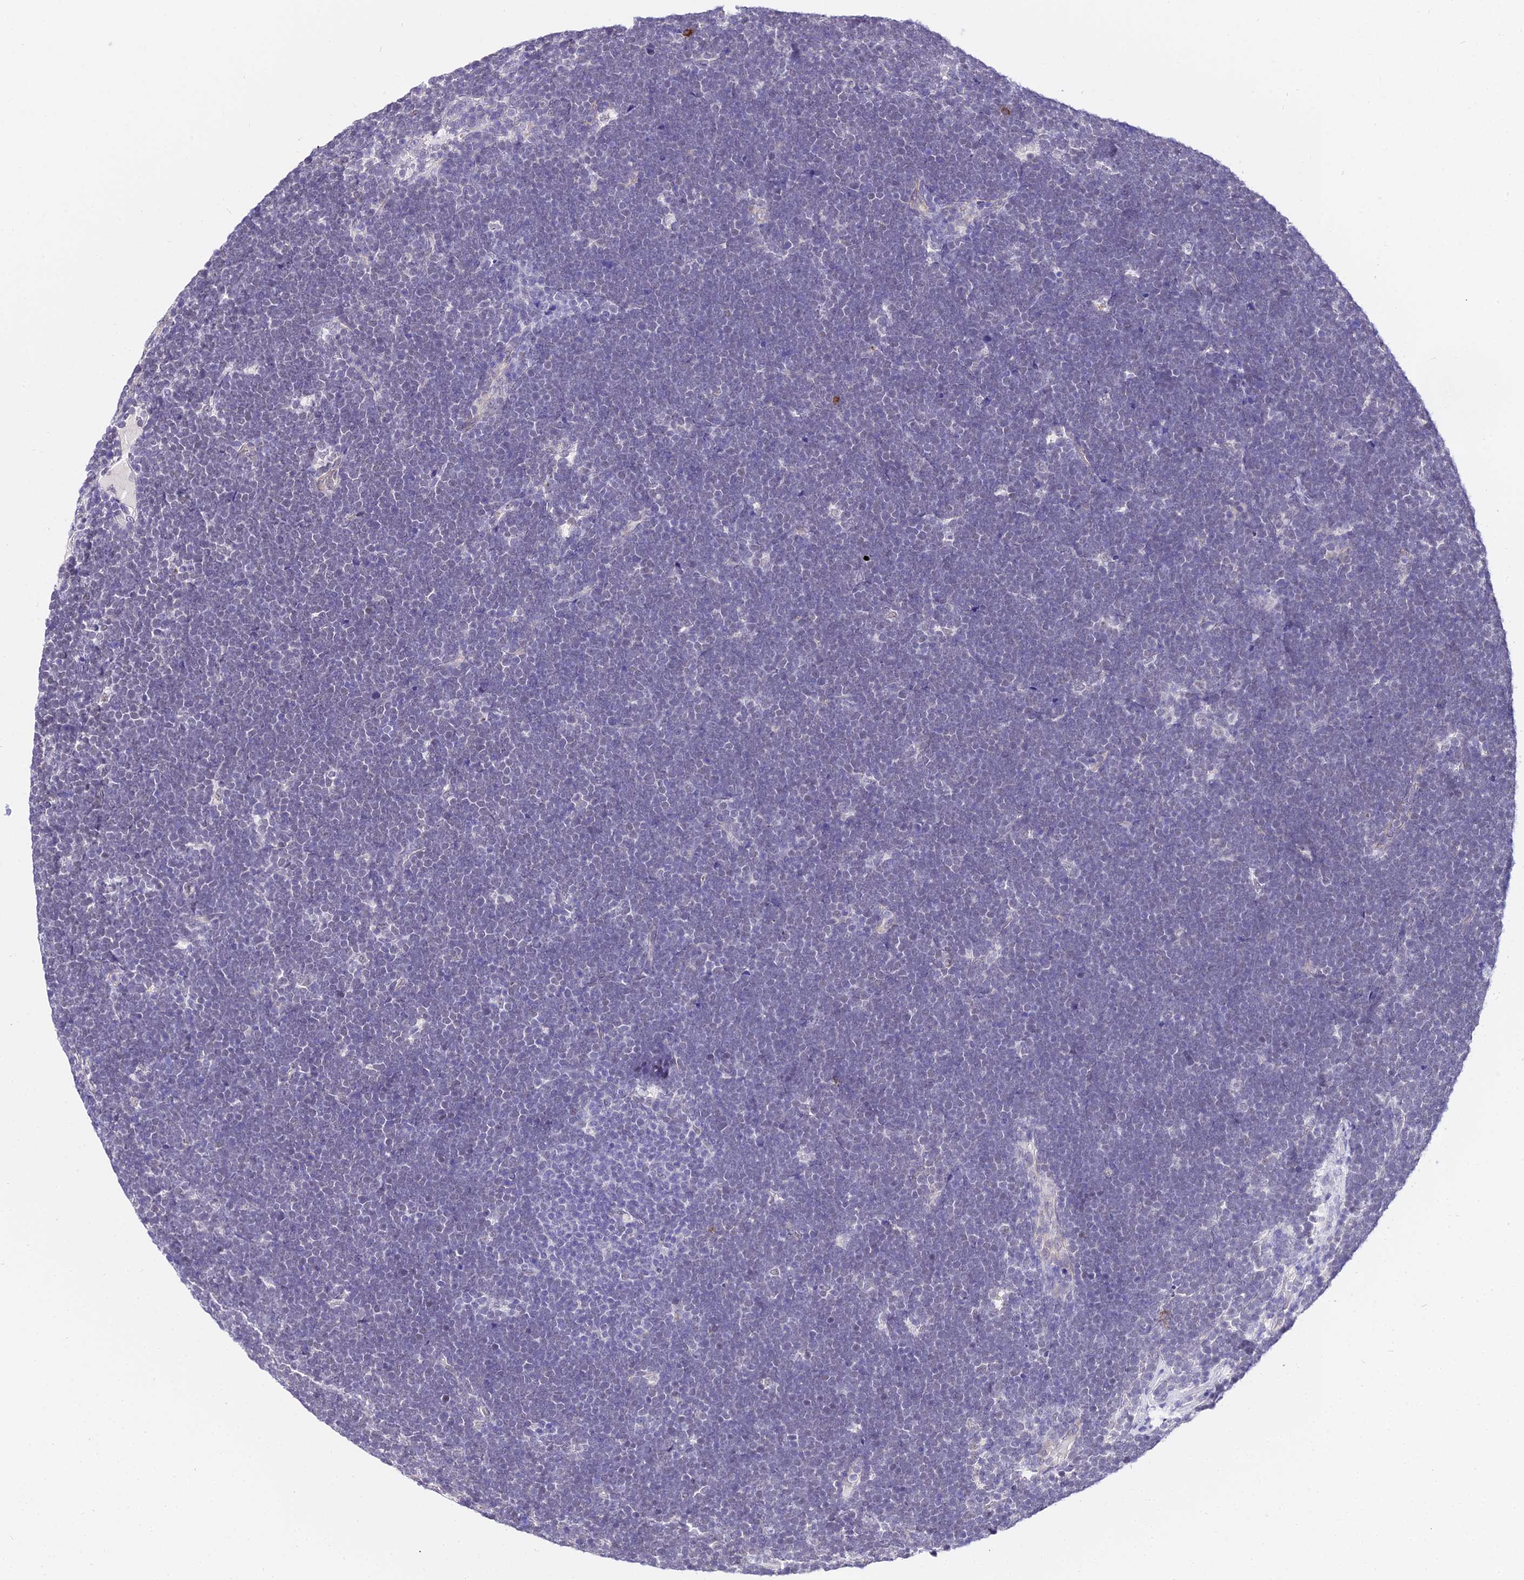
{"staining": {"intensity": "negative", "quantity": "none", "location": "none"}, "tissue": "lymphoma", "cell_type": "Tumor cells", "image_type": "cancer", "snomed": [{"axis": "morphology", "description": "Malignant lymphoma, non-Hodgkin's type, High grade"}, {"axis": "topography", "description": "Lymph node"}], "caption": "The micrograph shows no significant expression in tumor cells of lymphoma. (DAB (3,3'-diaminobenzidine) immunohistochemistry visualized using brightfield microscopy, high magnification).", "gene": "POLR2I", "patient": {"sex": "male", "age": 13}}